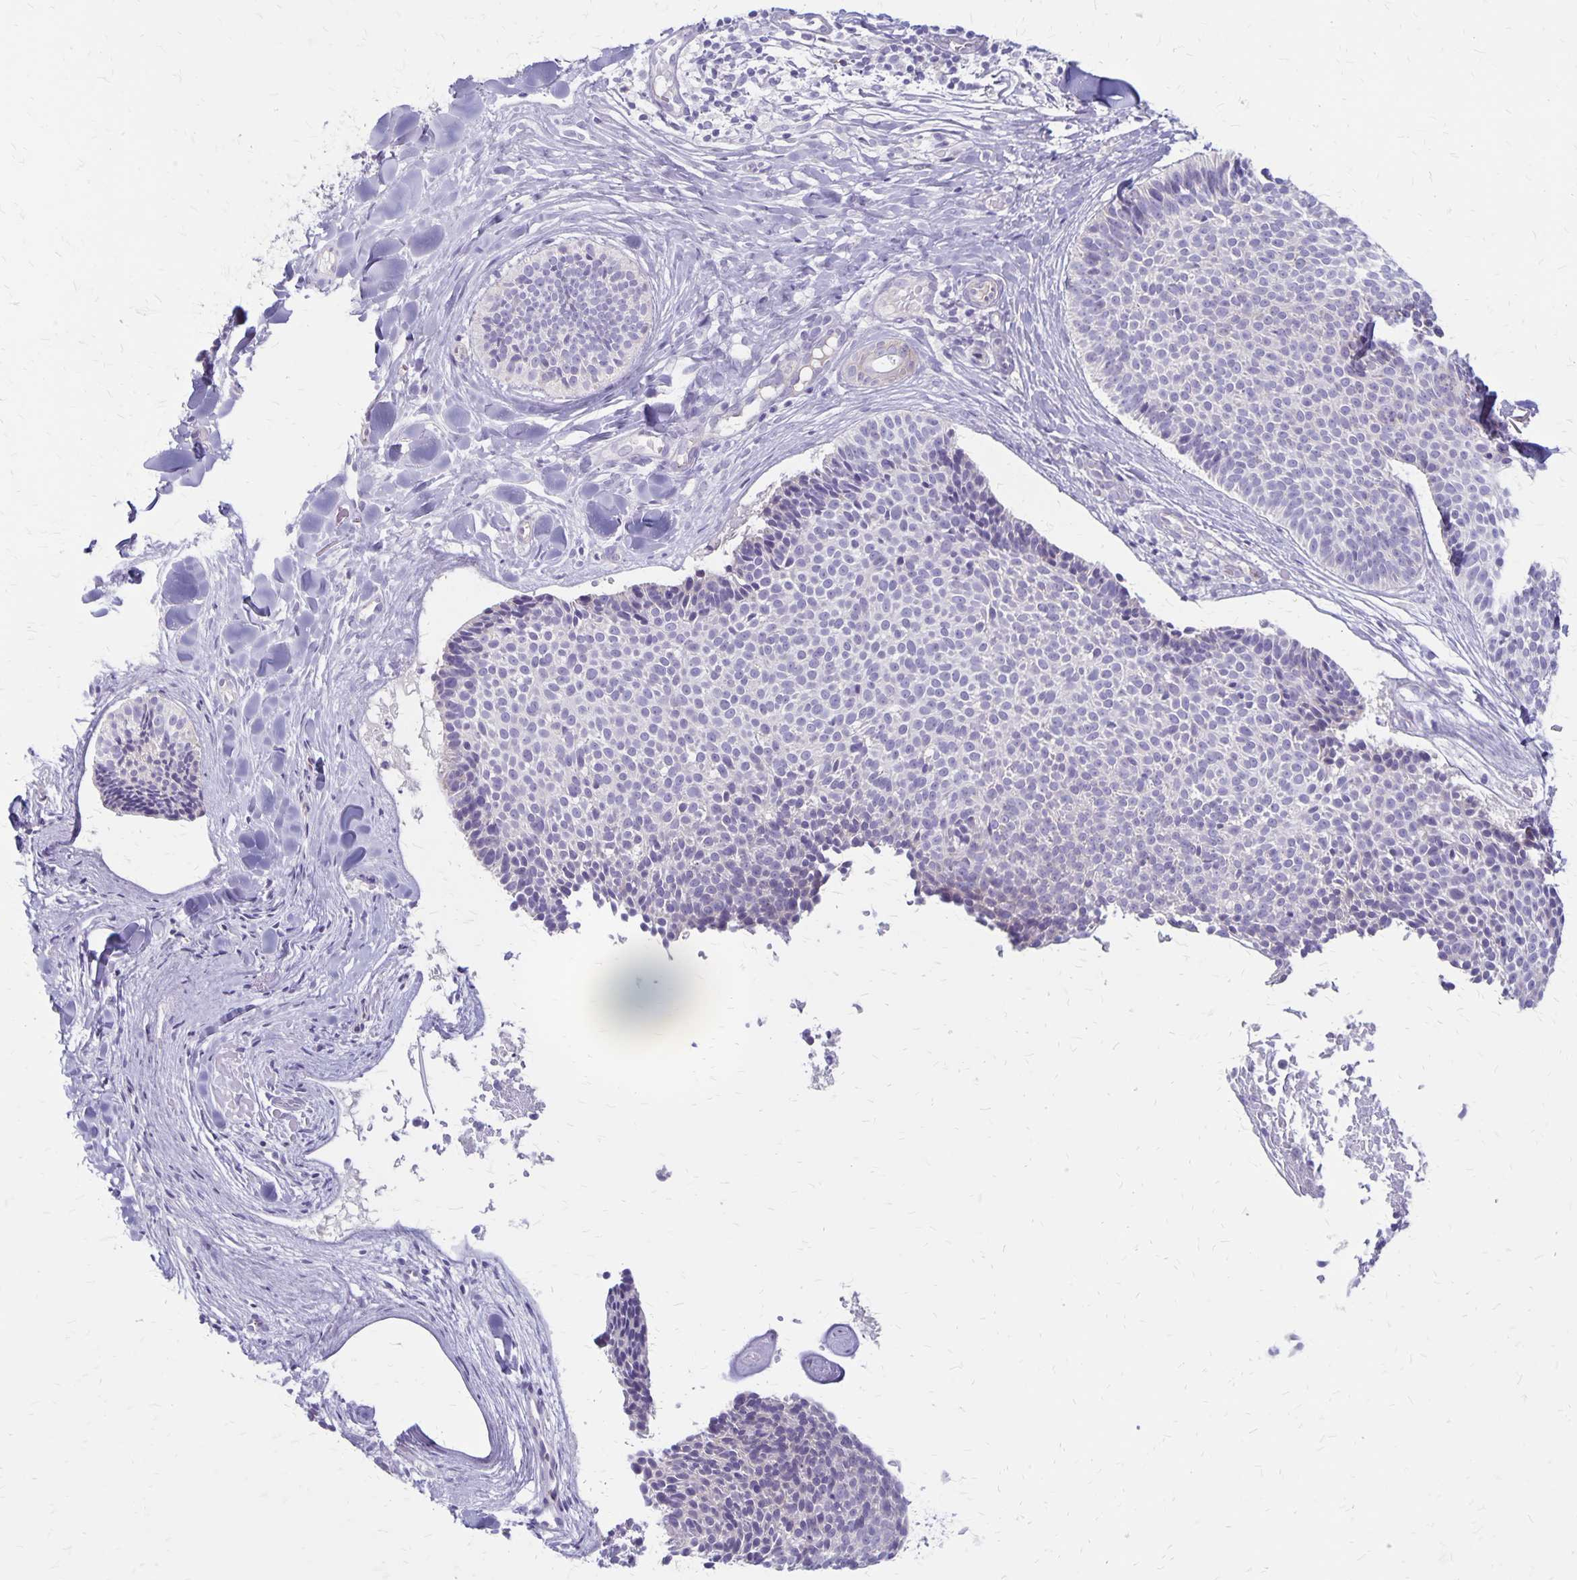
{"staining": {"intensity": "negative", "quantity": "none", "location": "none"}, "tissue": "skin cancer", "cell_type": "Tumor cells", "image_type": "cancer", "snomed": [{"axis": "morphology", "description": "Basal cell carcinoma"}, {"axis": "topography", "description": "Skin"}], "caption": "Protein analysis of basal cell carcinoma (skin) exhibits no significant staining in tumor cells.", "gene": "HOMER1", "patient": {"sex": "male", "age": 82}}